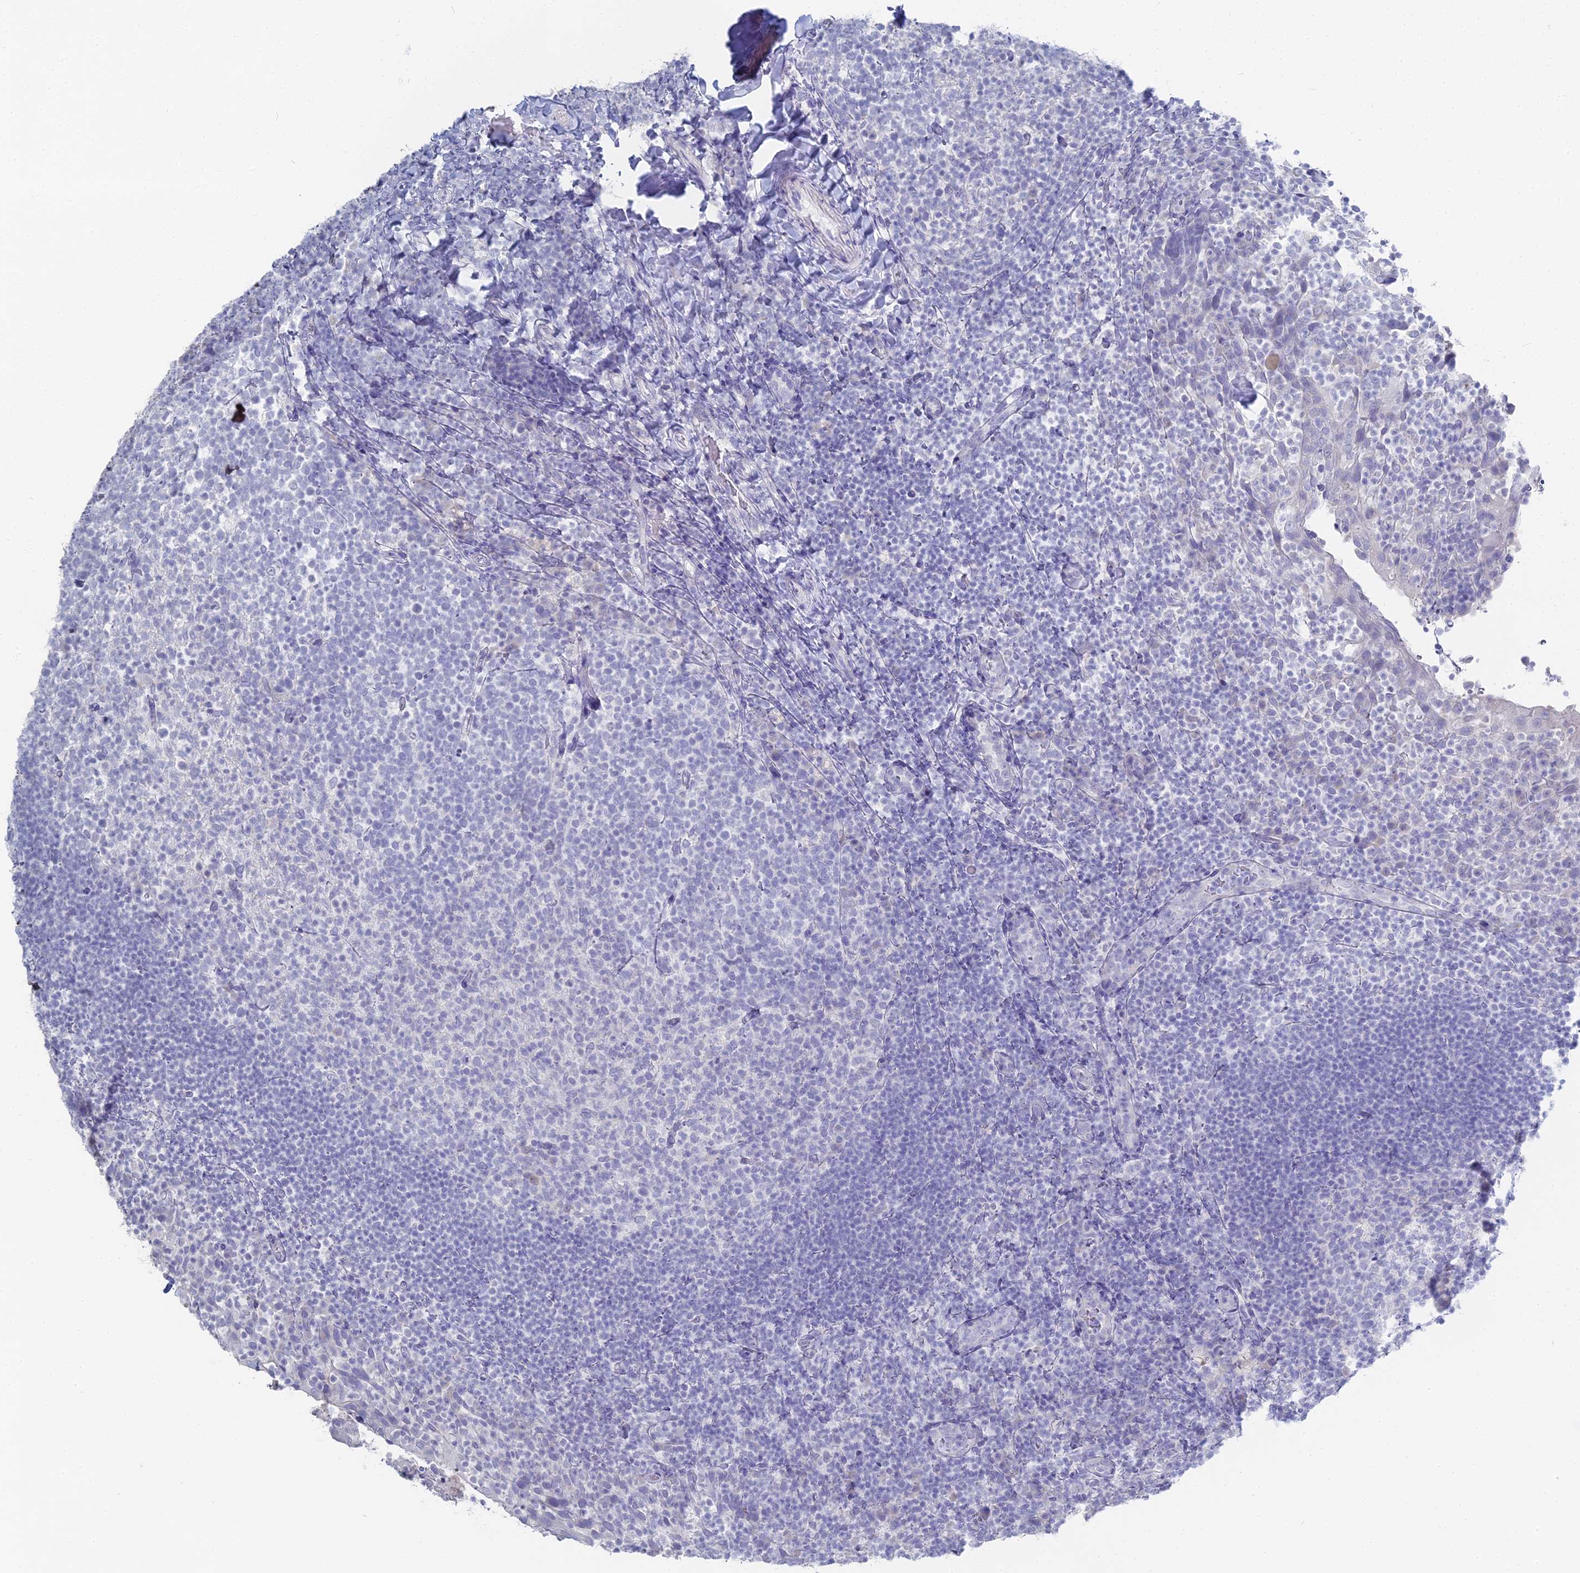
{"staining": {"intensity": "negative", "quantity": "none", "location": "none"}, "tissue": "tonsil", "cell_type": "Germinal center cells", "image_type": "normal", "snomed": [{"axis": "morphology", "description": "Normal tissue, NOS"}, {"axis": "topography", "description": "Tonsil"}], "caption": "Immunohistochemistry (IHC) image of normal tonsil: human tonsil stained with DAB demonstrates no significant protein staining in germinal center cells.", "gene": "ALPP", "patient": {"sex": "female", "age": 10}}